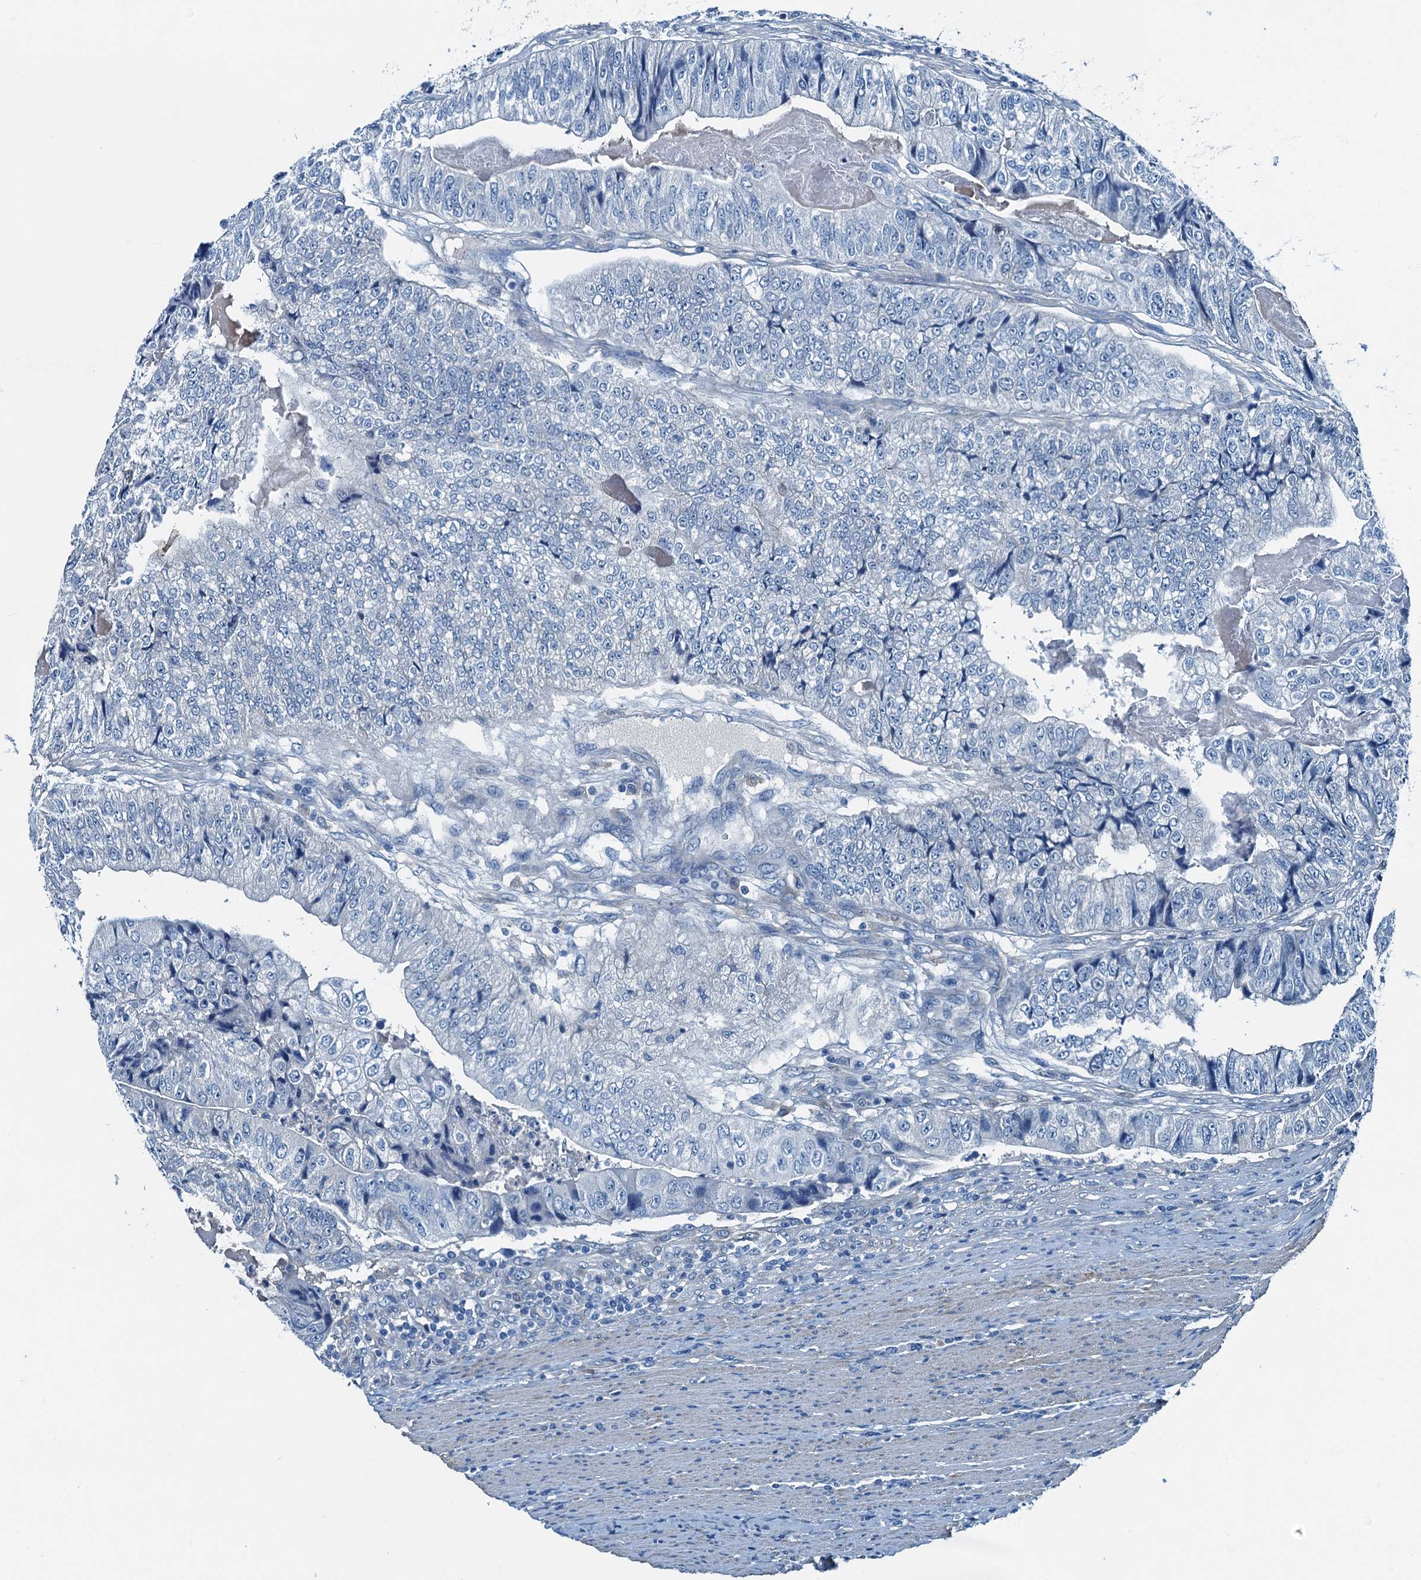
{"staining": {"intensity": "negative", "quantity": "none", "location": "none"}, "tissue": "colorectal cancer", "cell_type": "Tumor cells", "image_type": "cancer", "snomed": [{"axis": "morphology", "description": "Adenocarcinoma, NOS"}, {"axis": "topography", "description": "Colon"}], "caption": "IHC of colorectal cancer (adenocarcinoma) reveals no staining in tumor cells.", "gene": "RAB3IL1", "patient": {"sex": "female", "age": 67}}